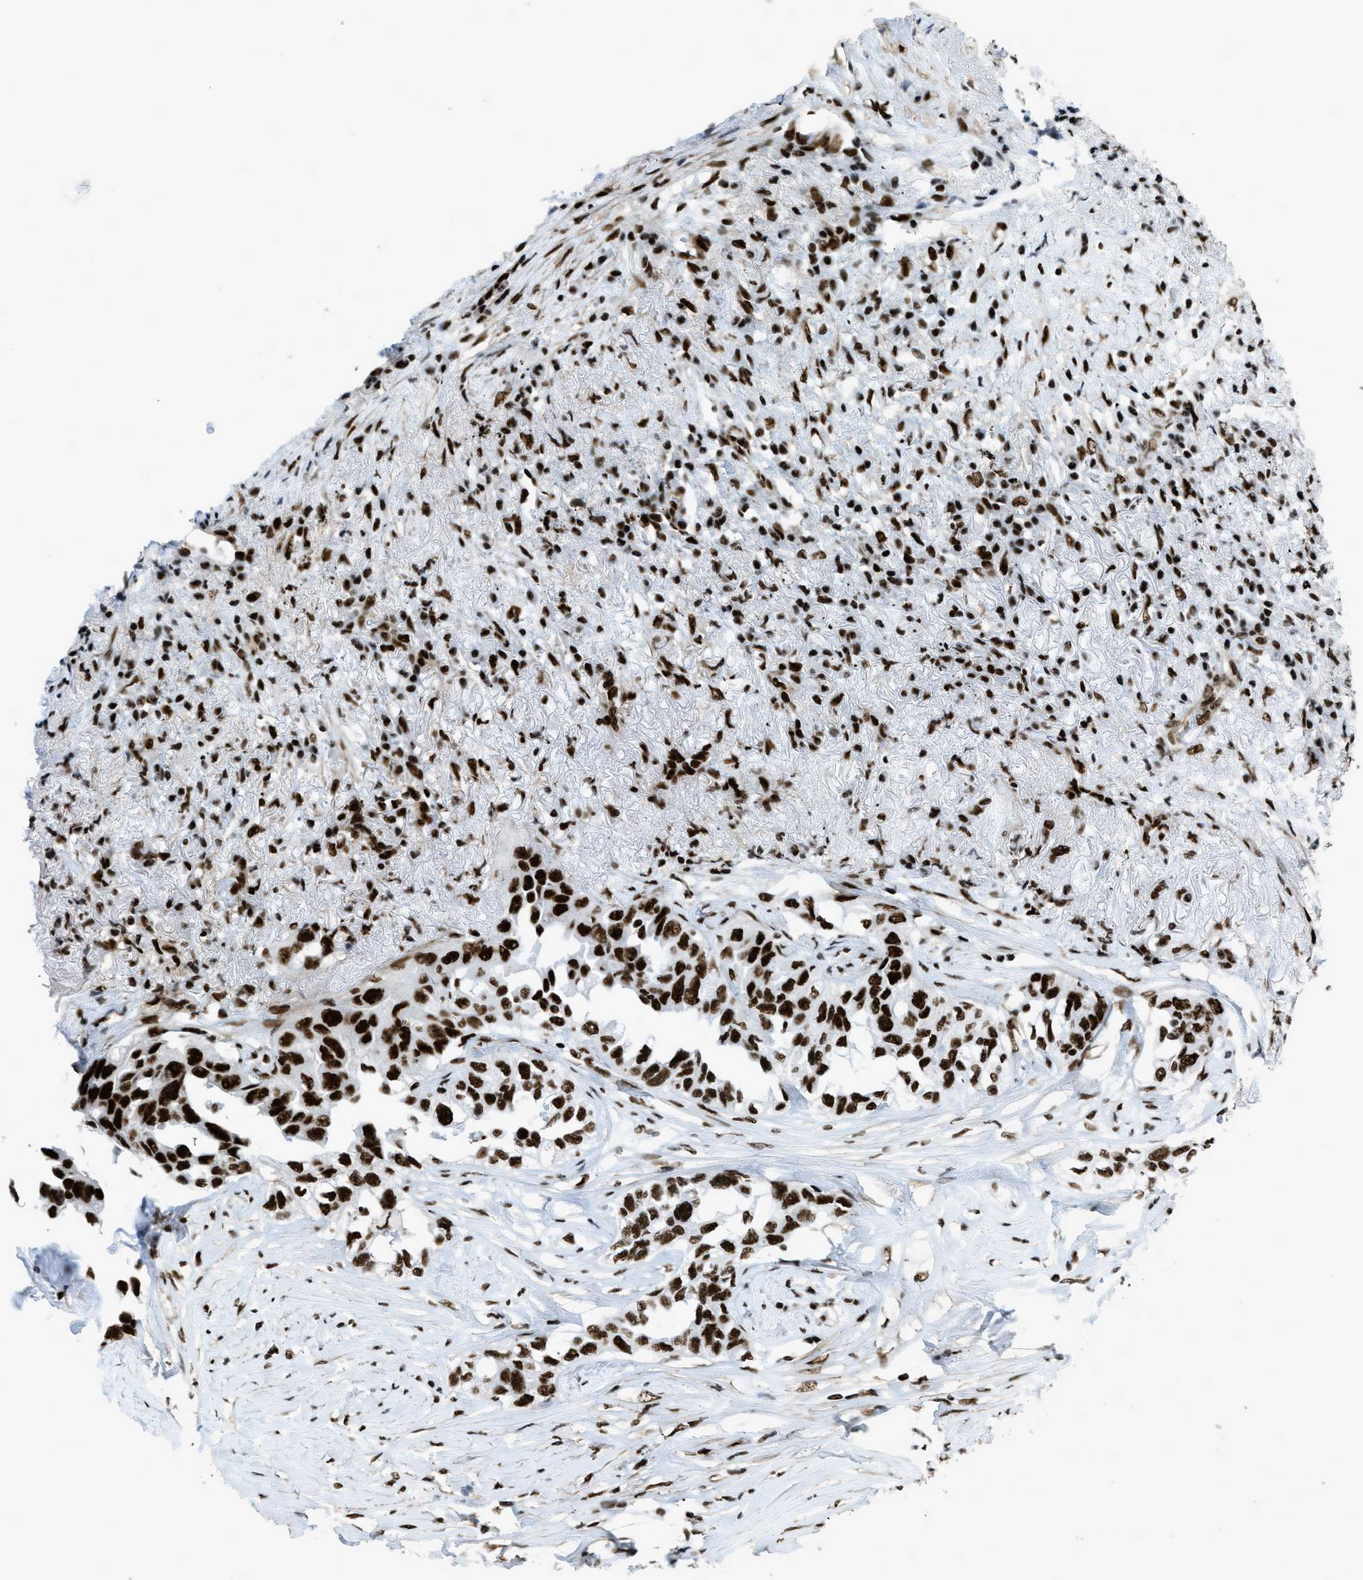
{"staining": {"intensity": "strong", "quantity": ">75%", "location": "nuclear"}, "tissue": "lung cancer", "cell_type": "Tumor cells", "image_type": "cancer", "snomed": [{"axis": "morphology", "description": "Adenocarcinoma, NOS"}, {"axis": "topography", "description": "Lung"}], "caption": "Protein analysis of lung cancer (adenocarcinoma) tissue exhibits strong nuclear staining in about >75% of tumor cells.", "gene": "ZNF207", "patient": {"sex": "female", "age": 51}}